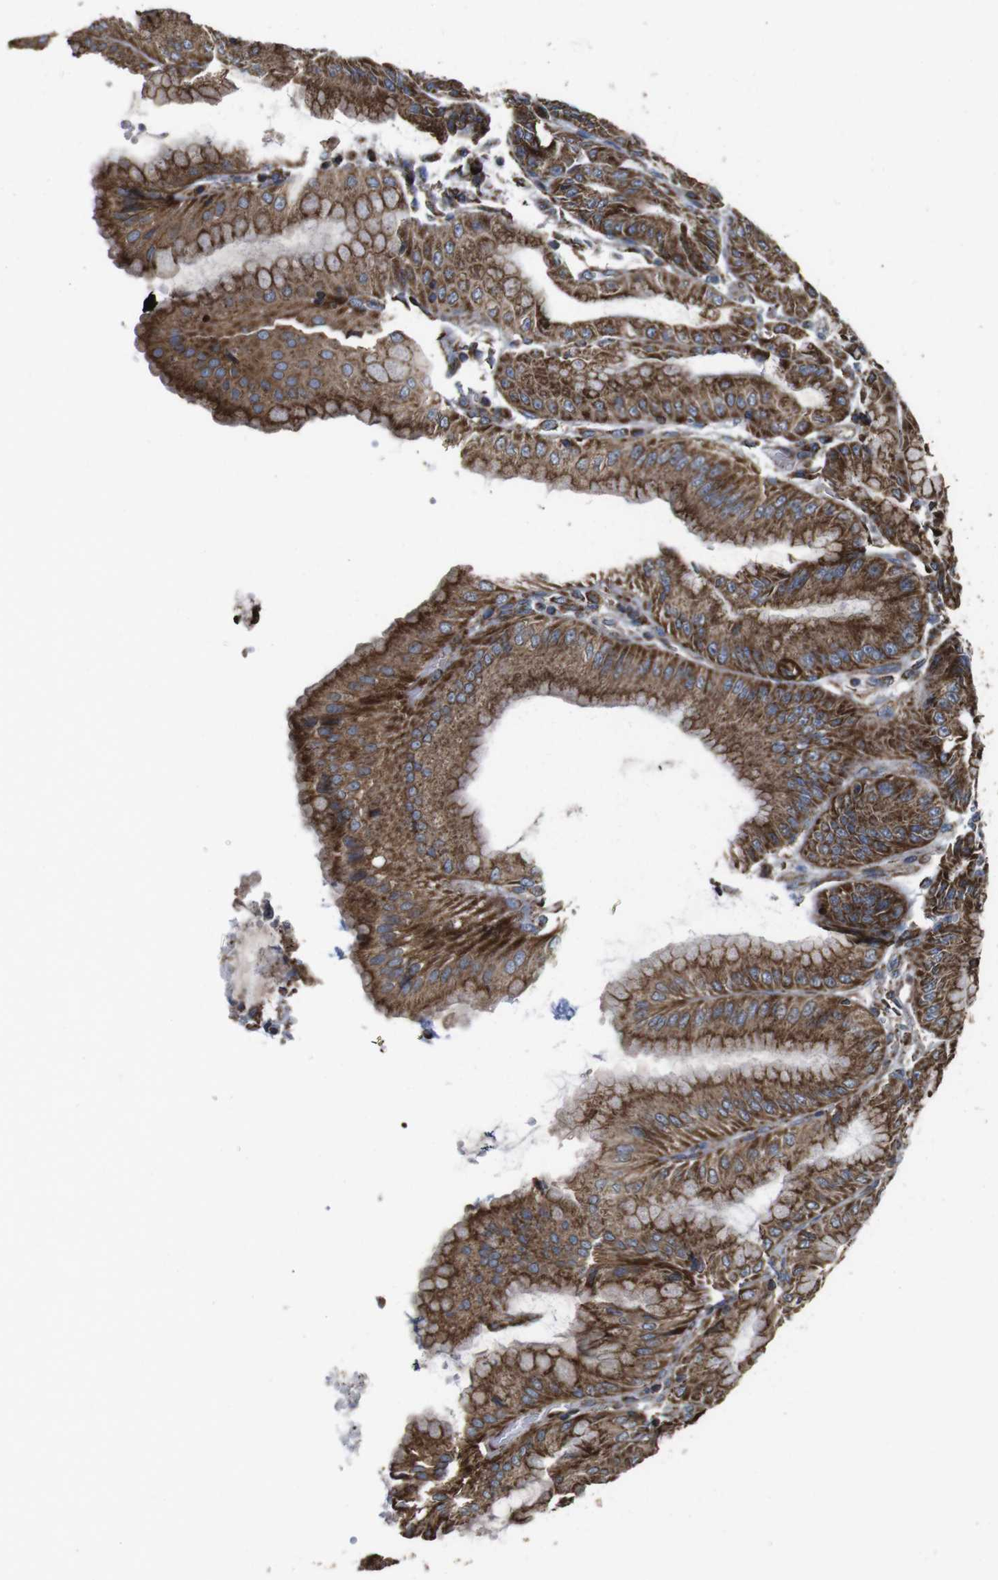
{"staining": {"intensity": "strong", "quantity": "25%-75%", "location": "cytoplasmic/membranous"}, "tissue": "stomach", "cell_type": "Glandular cells", "image_type": "normal", "snomed": [{"axis": "morphology", "description": "Normal tissue, NOS"}, {"axis": "topography", "description": "Stomach, lower"}], "caption": "A micrograph of stomach stained for a protein demonstrates strong cytoplasmic/membranous brown staining in glandular cells. The protein of interest is stained brown, and the nuclei are stained in blue (DAB IHC with brightfield microscopy, high magnification).", "gene": "HK1", "patient": {"sex": "male", "age": 71}}